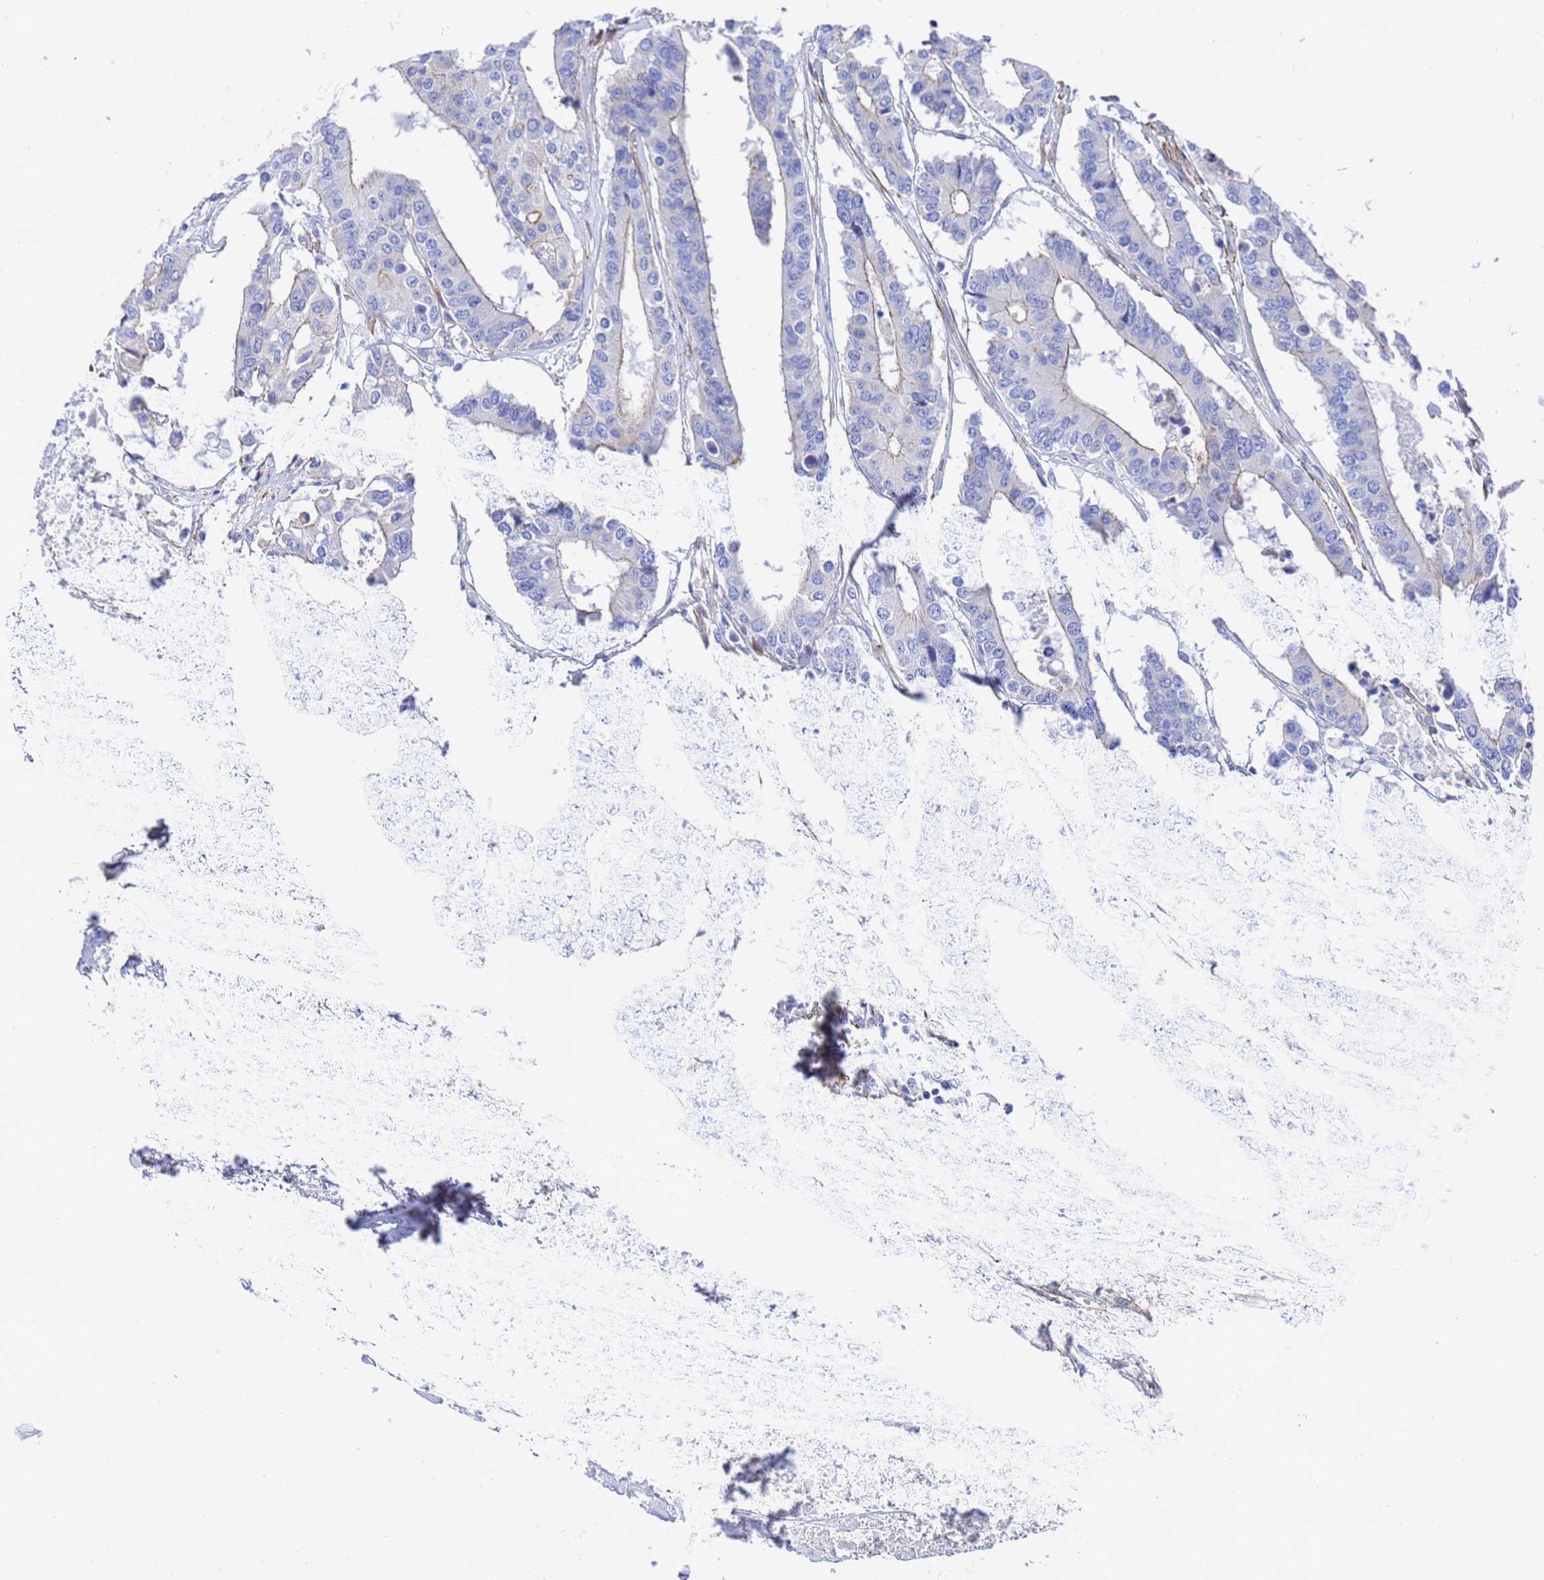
{"staining": {"intensity": "weak", "quantity": "25%-75%", "location": "cytoplasmic/membranous"}, "tissue": "colorectal cancer", "cell_type": "Tumor cells", "image_type": "cancer", "snomed": [{"axis": "morphology", "description": "Adenocarcinoma, NOS"}, {"axis": "topography", "description": "Colon"}], "caption": "This histopathology image reveals immunohistochemistry staining of colorectal cancer, with low weak cytoplasmic/membranous staining in about 25%-75% of tumor cells.", "gene": "RAB39B", "patient": {"sex": "male", "age": 77}}